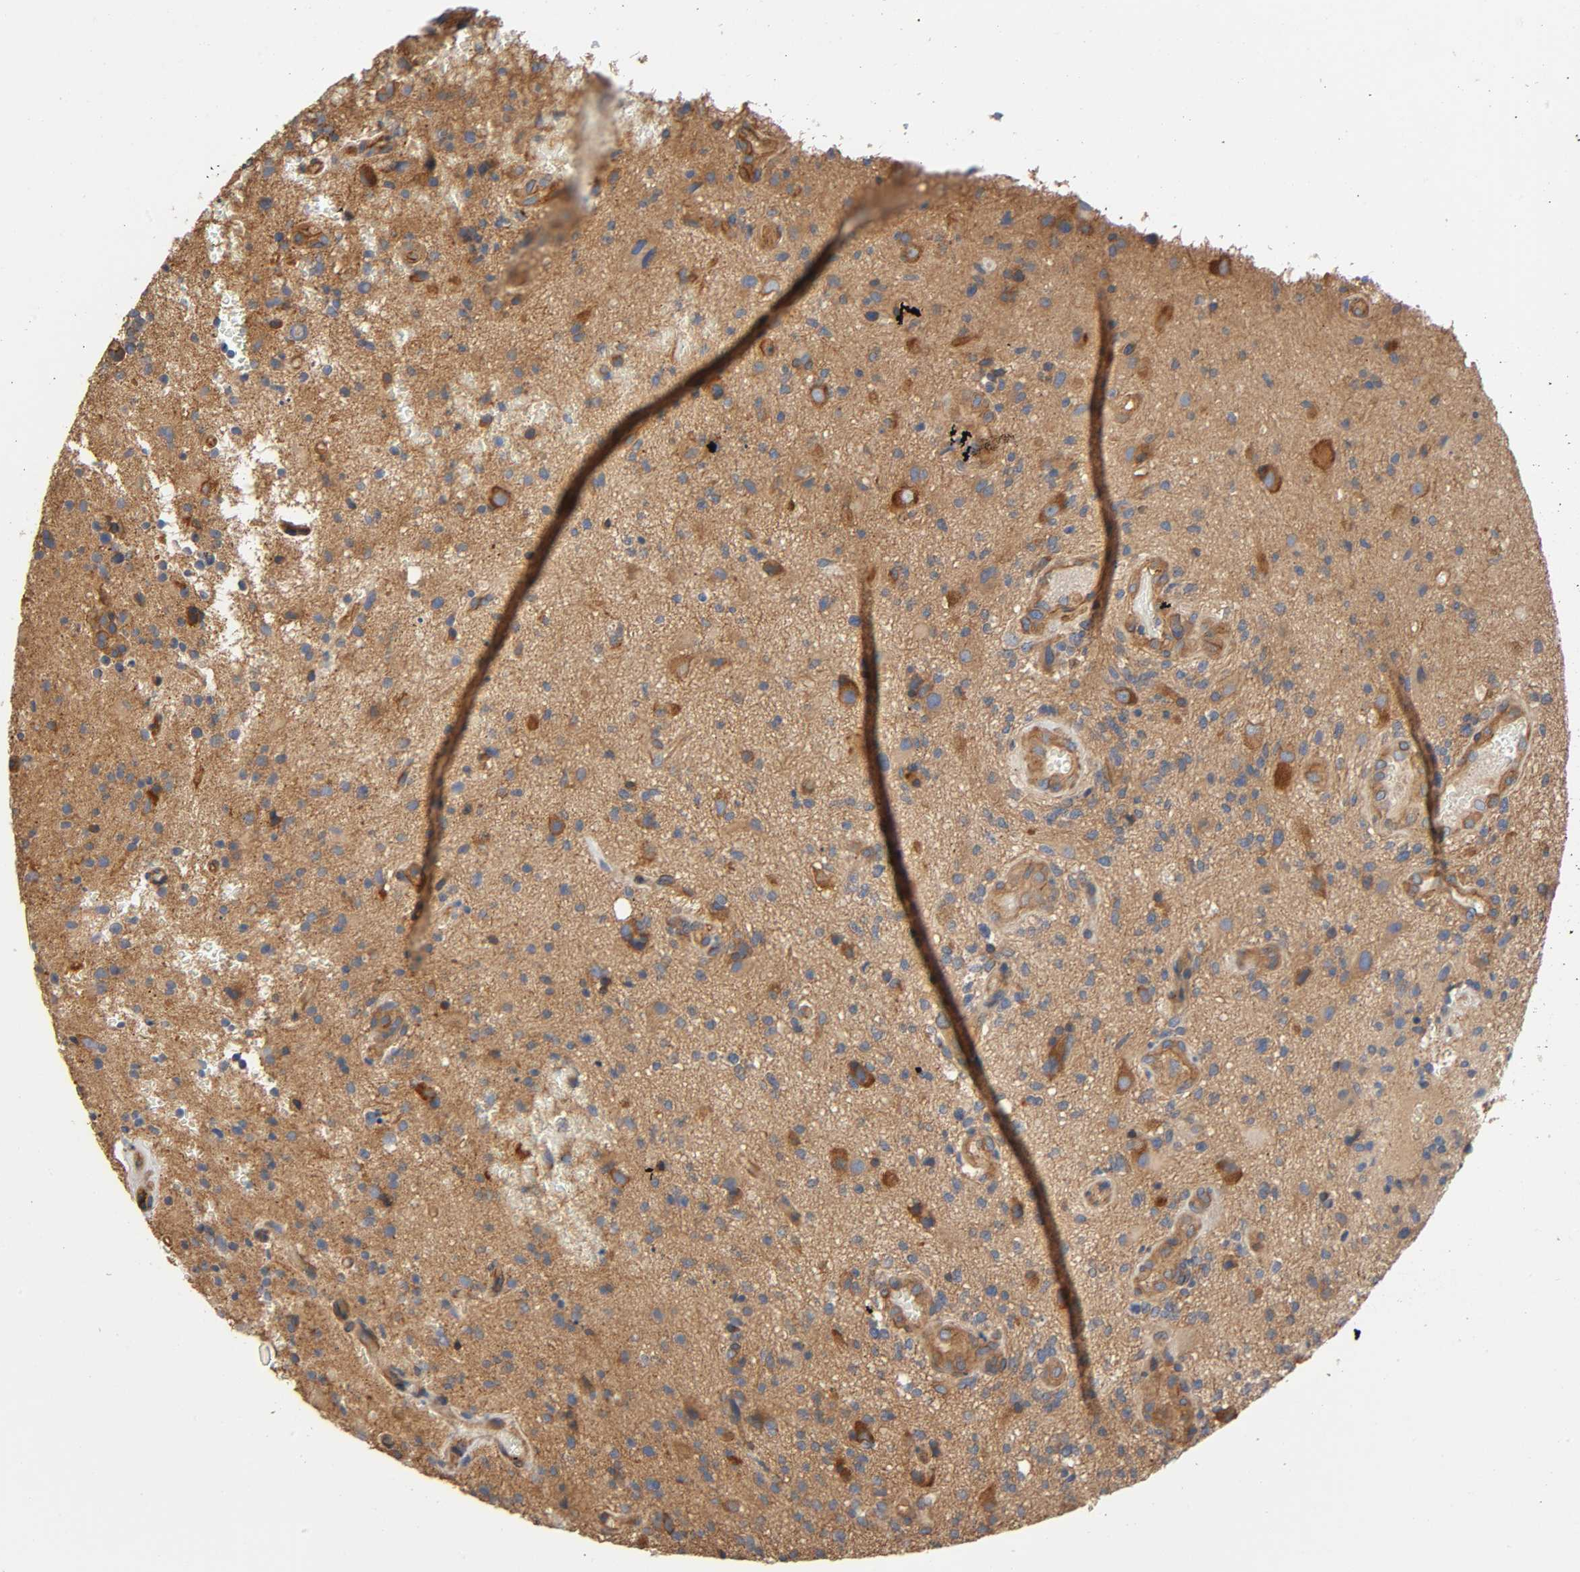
{"staining": {"intensity": "moderate", "quantity": "<25%", "location": "cytoplasmic/membranous"}, "tissue": "glioma", "cell_type": "Tumor cells", "image_type": "cancer", "snomed": [{"axis": "morphology", "description": "Normal tissue, NOS"}, {"axis": "morphology", "description": "Glioma, malignant, High grade"}, {"axis": "topography", "description": "Cerebral cortex"}], "caption": "Immunohistochemical staining of human malignant high-grade glioma reveals low levels of moderate cytoplasmic/membranous staining in about <25% of tumor cells.", "gene": "MARS1", "patient": {"sex": "male", "age": 75}}